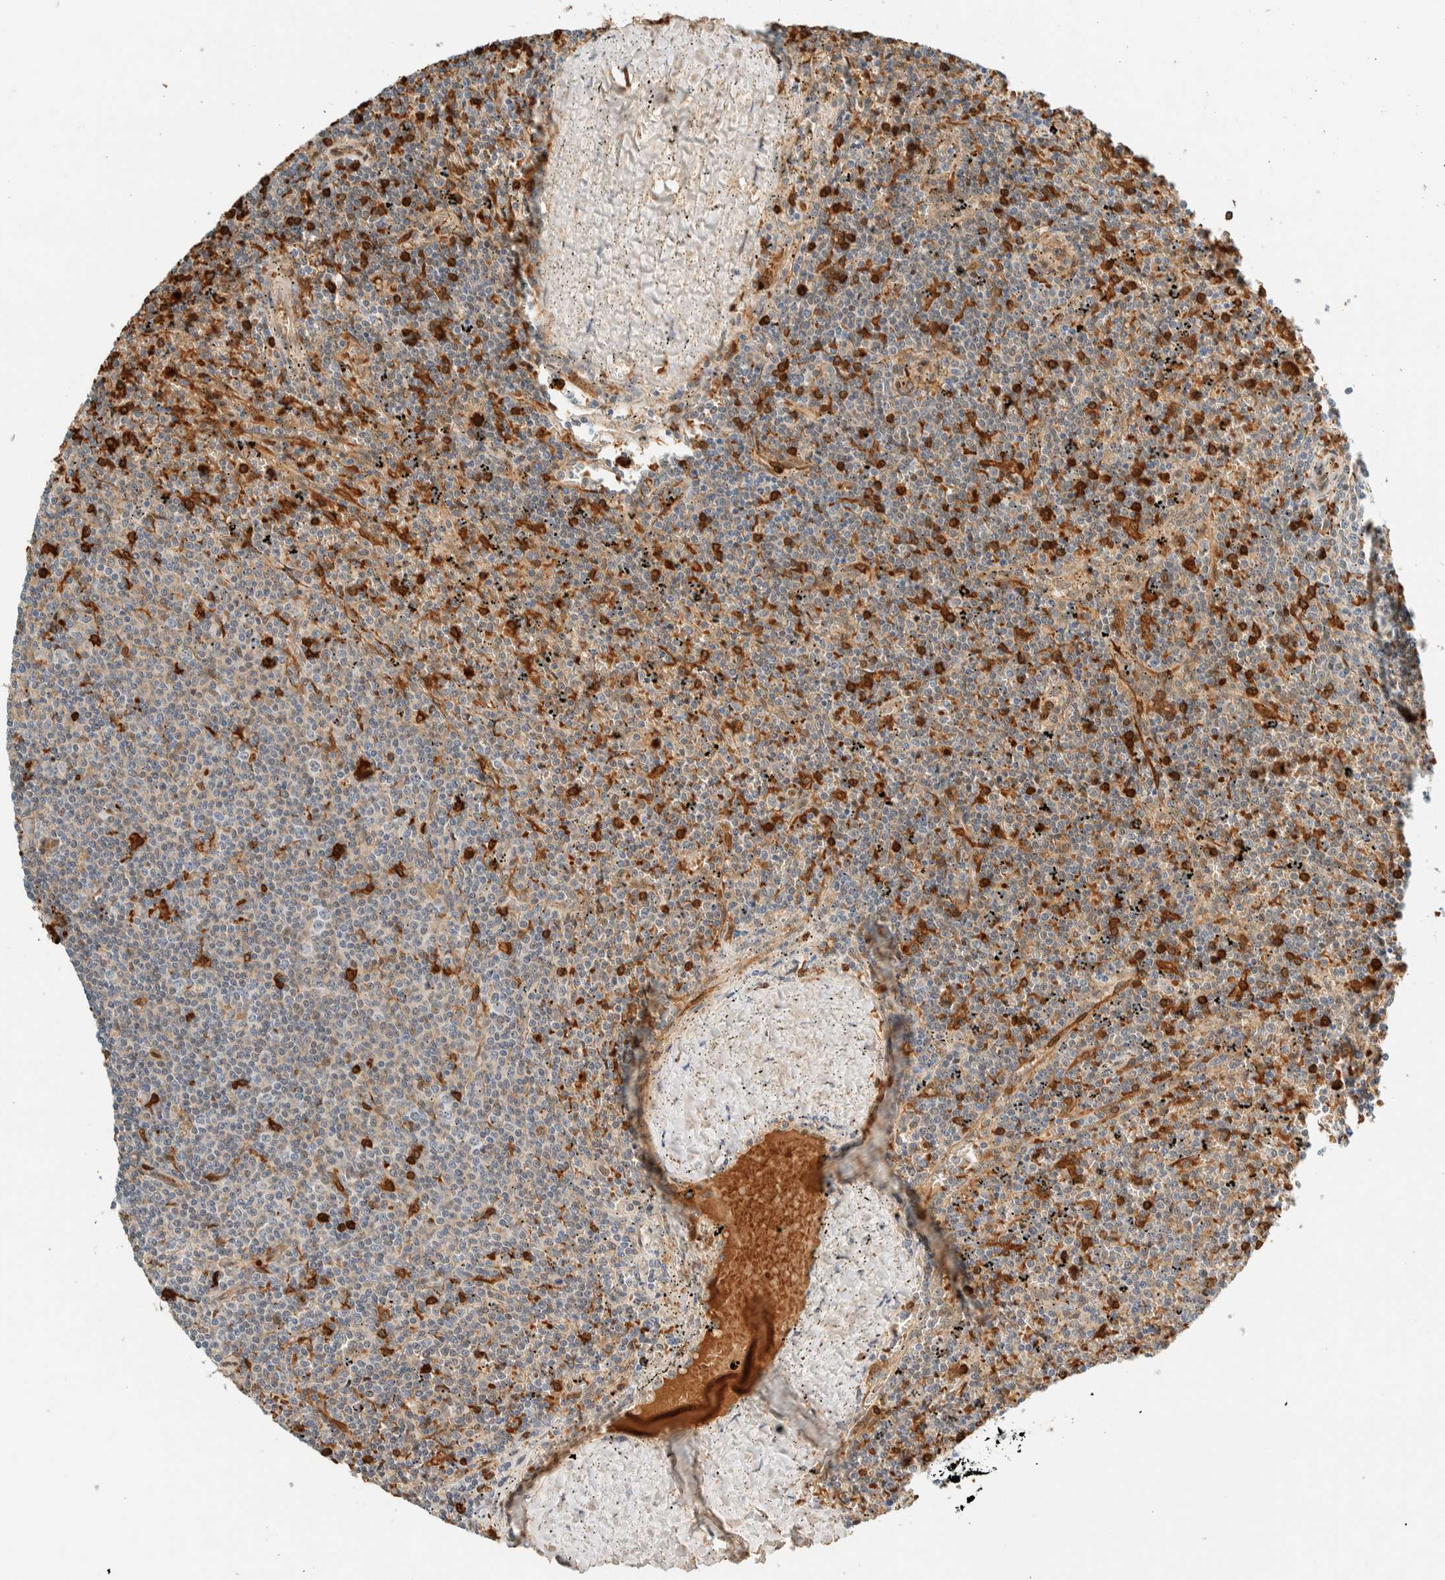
{"staining": {"intensity": "negative", "quantity": "none", "location": "none"}, "tissue": "lymphoma", "cell_type": "Tumor cells", "image_type": "cancer", "snomed": [{"axis": "morphology", "description": "Malignant lymphoma, non-Hodgkin's type, Low grade"}, {"axis": "topography", "description": "Spleen"}], "caption": "DAB (3,3'-diaminobenzidine) immunohistochemical staining of human low-grade malignant lymphoma, non-Hodgkin's type displays no significant expression in tumor cells.", "gene": "TSTD2", "patient": {"sex": "female", "age": 50}}